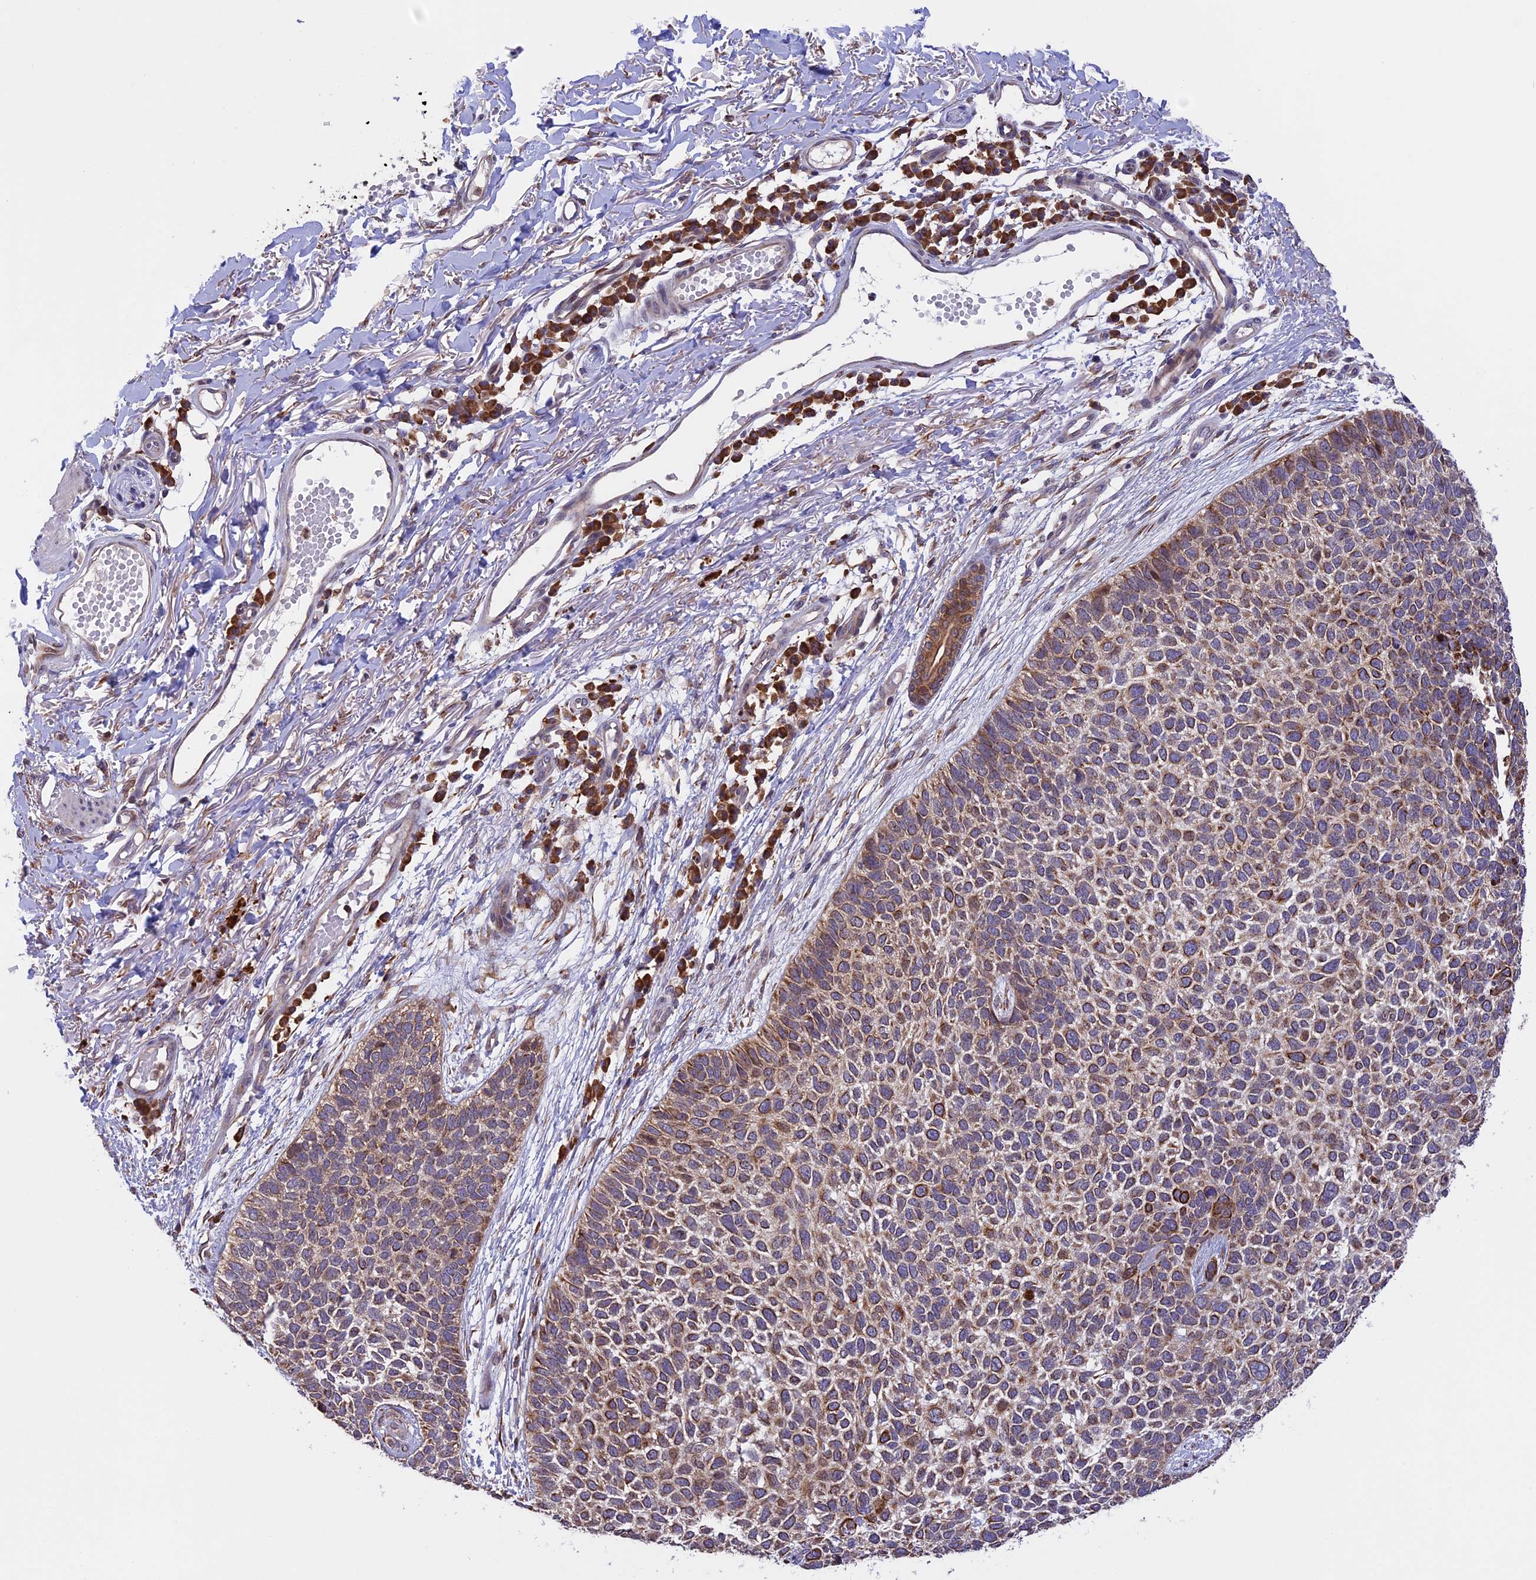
{"staining": {"intensity": "moderate", "quantity": ">75%", "location": "cytoplasmic/membranous"}, "tissue": "skin cancer", "cell_type": "Tumor cells", "image_type": "cancer", "snomed": [{"axis": "morphology", "description": "Basal cell carcinoma"}, {"axis": "topography", "description": "Skin"}], "caption": "IHC of human basal cell carcinoma (skin) displays medium levels of moderate cytoplasmic/membranous expression in approximately >75% of tumor cells.", "gene": "DMRTA2", "patient": {"sex": "female", "age": 84}}